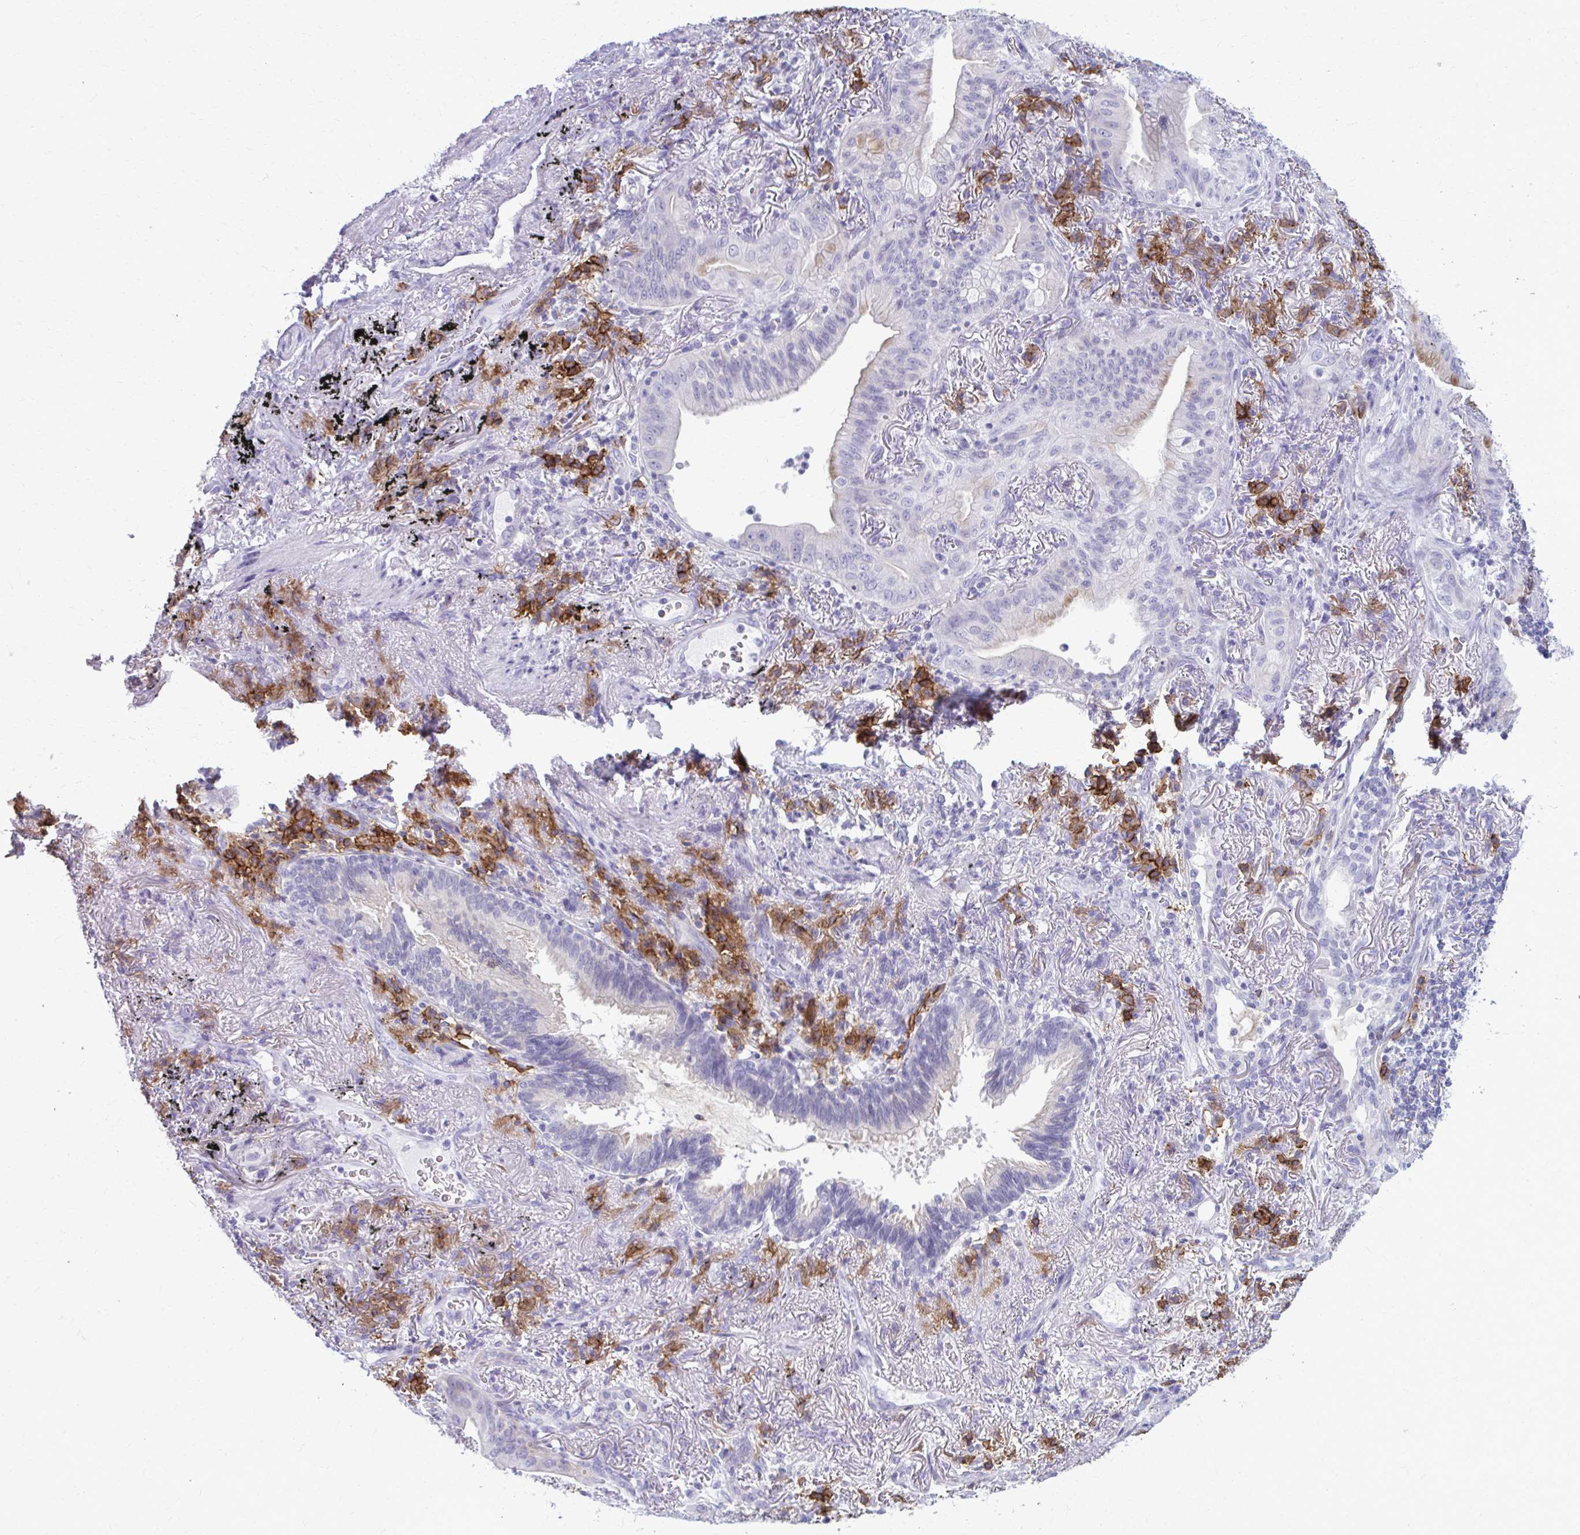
{"staining": {"intensity": "weak", "quantity": "<25%", "location": "cytoplasmic/membranous"}, "tissue": "lung cancer", "cell_type": "Tumor cells", "image_type": "cancer", "snomed": [{"axis": "morphology", "description": "Adenocarcinoma, NOS"}, {"axis": "topography", "description": "Lung"}], "caption": "Human lung cancer (adenocarcinoma) stained for a protein using immunohistochemistry displays no expression in tumor cells.", "gene": "CD38", "patient": {"sex": "male", "age": 77}}